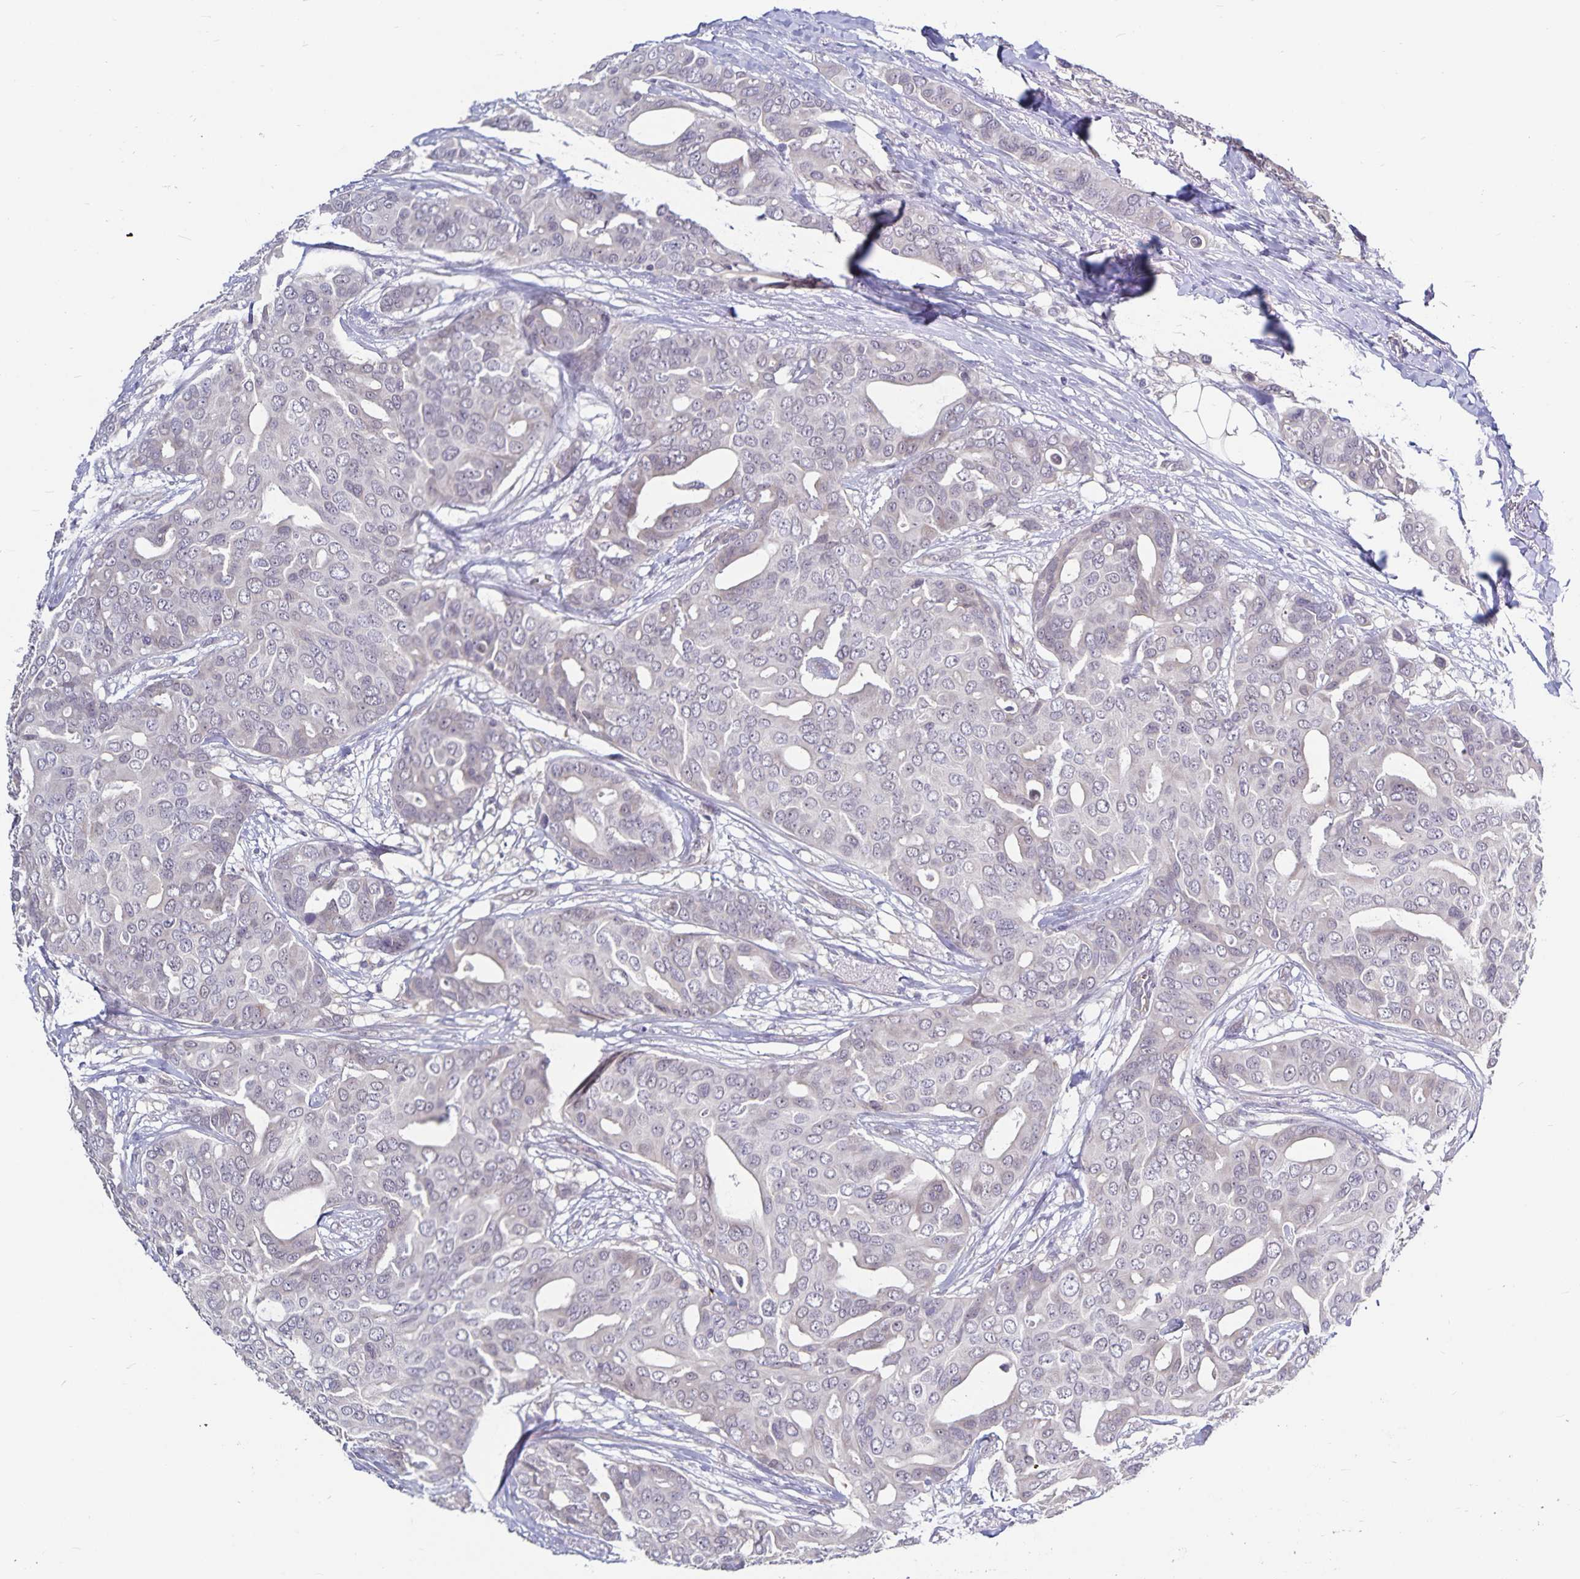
{"staining": {"intensity": "negative", "quantity": "none", "location": "none"}, "tissue": "breast cancer", "cell_type": "Tumor cells", "image_type": "cancer", "snomed": [{"axis": "morphology", "description": "Duct carcinoma"}, {"axis": "topography", "description": "Breast"}], "caption": "There is no significant positivity in tumor cells of breast cancer (invasive ductal carcinoma).", "gene": "CDKN2B", "patient": {"sex": "female", "age": 54}}